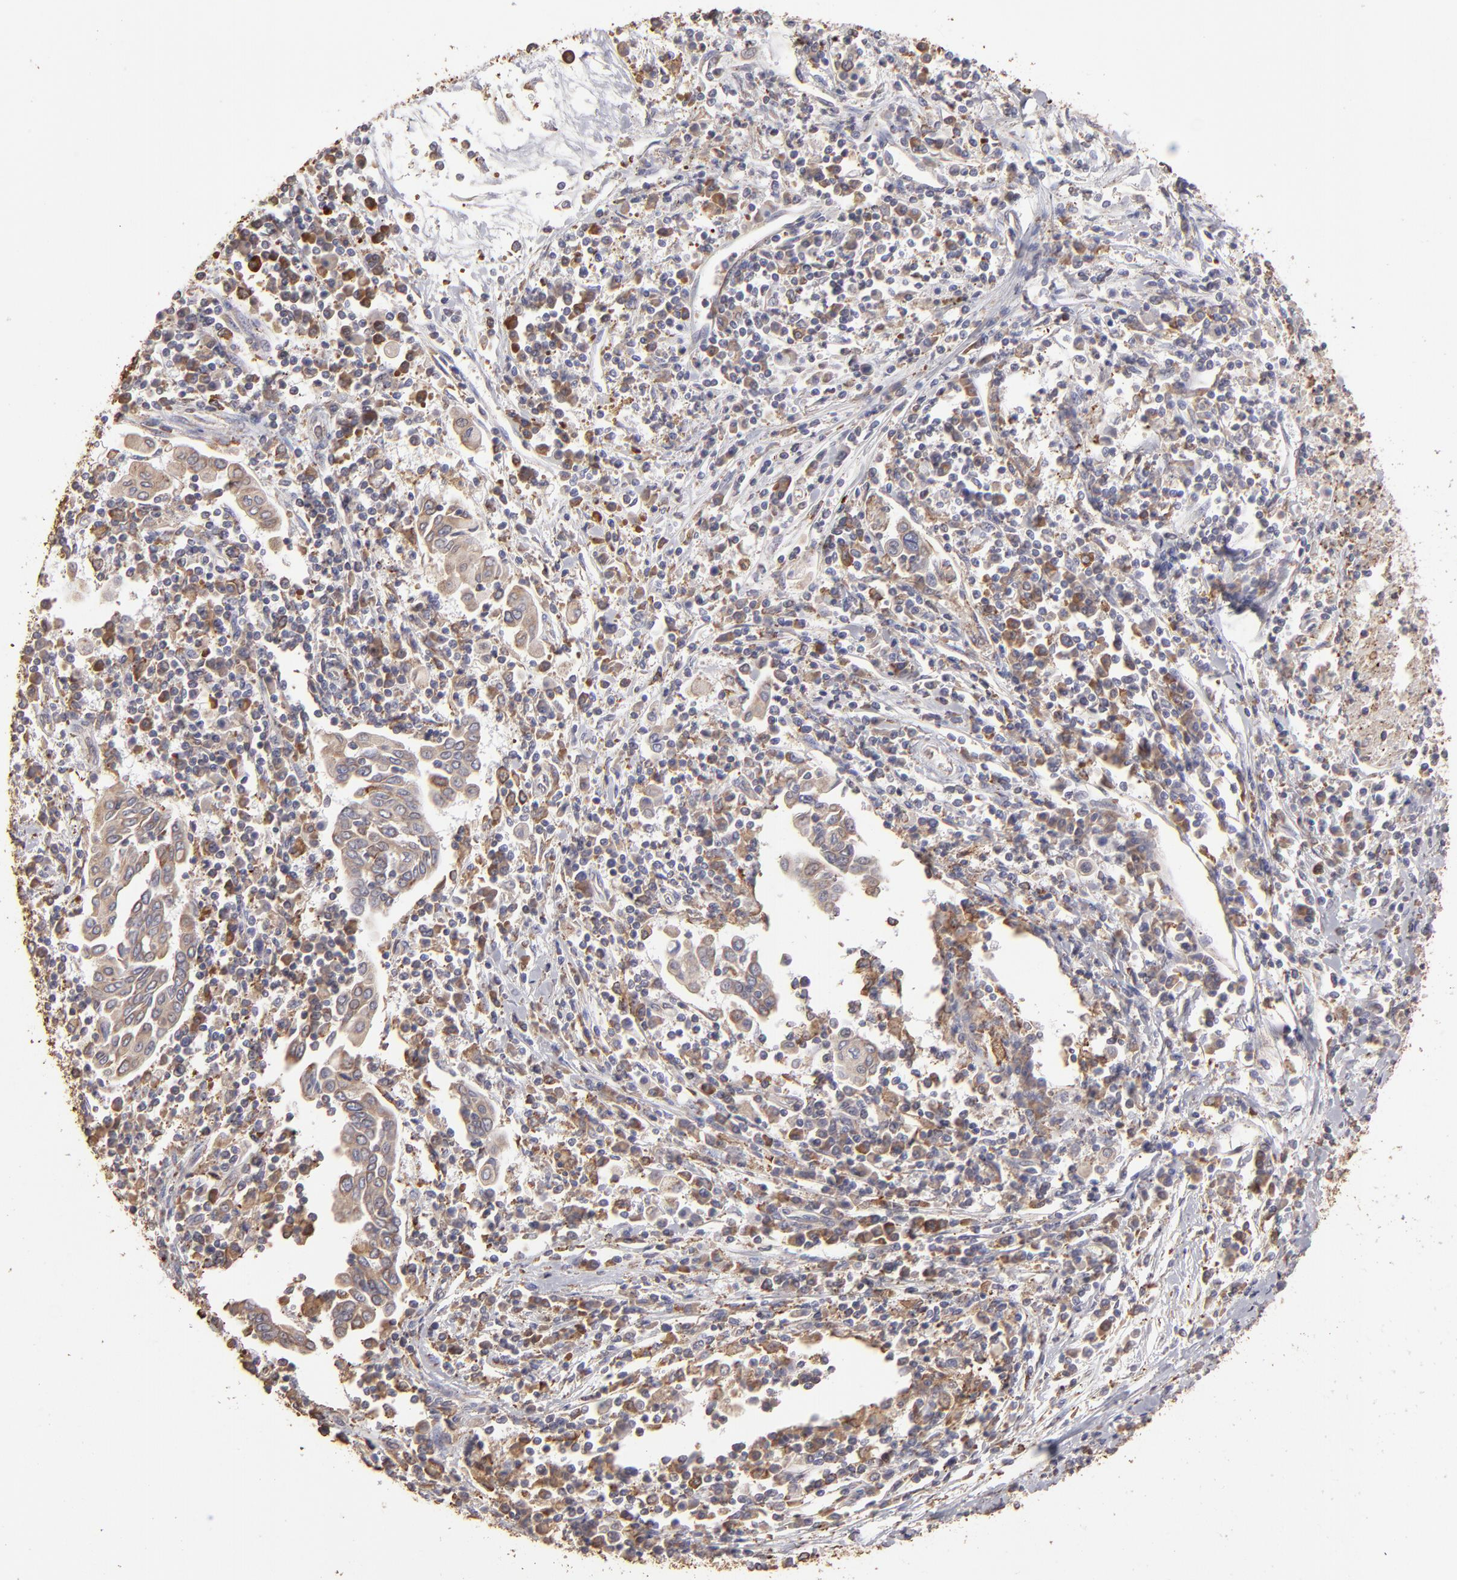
{"staining": {"intensity": "weak", "quantity": ">75%", "location": "cytoplasmic/membranous"}, "tissue": "cervical cancer", "cell_type": "Tumor cells", "image_type": "cancer", "snomed": [{"axis": "morphology", "description": "Squamous cell carcinoma, NOS"}, {"axis": "topography", "description": "Cervix"}], "caption": "Tumor cells display weak cytoplasmic/membranous staining in about >75% of cells in cervical cancer.", "gene": "CALR", "patient": {"sex": "female", "age": 40}}